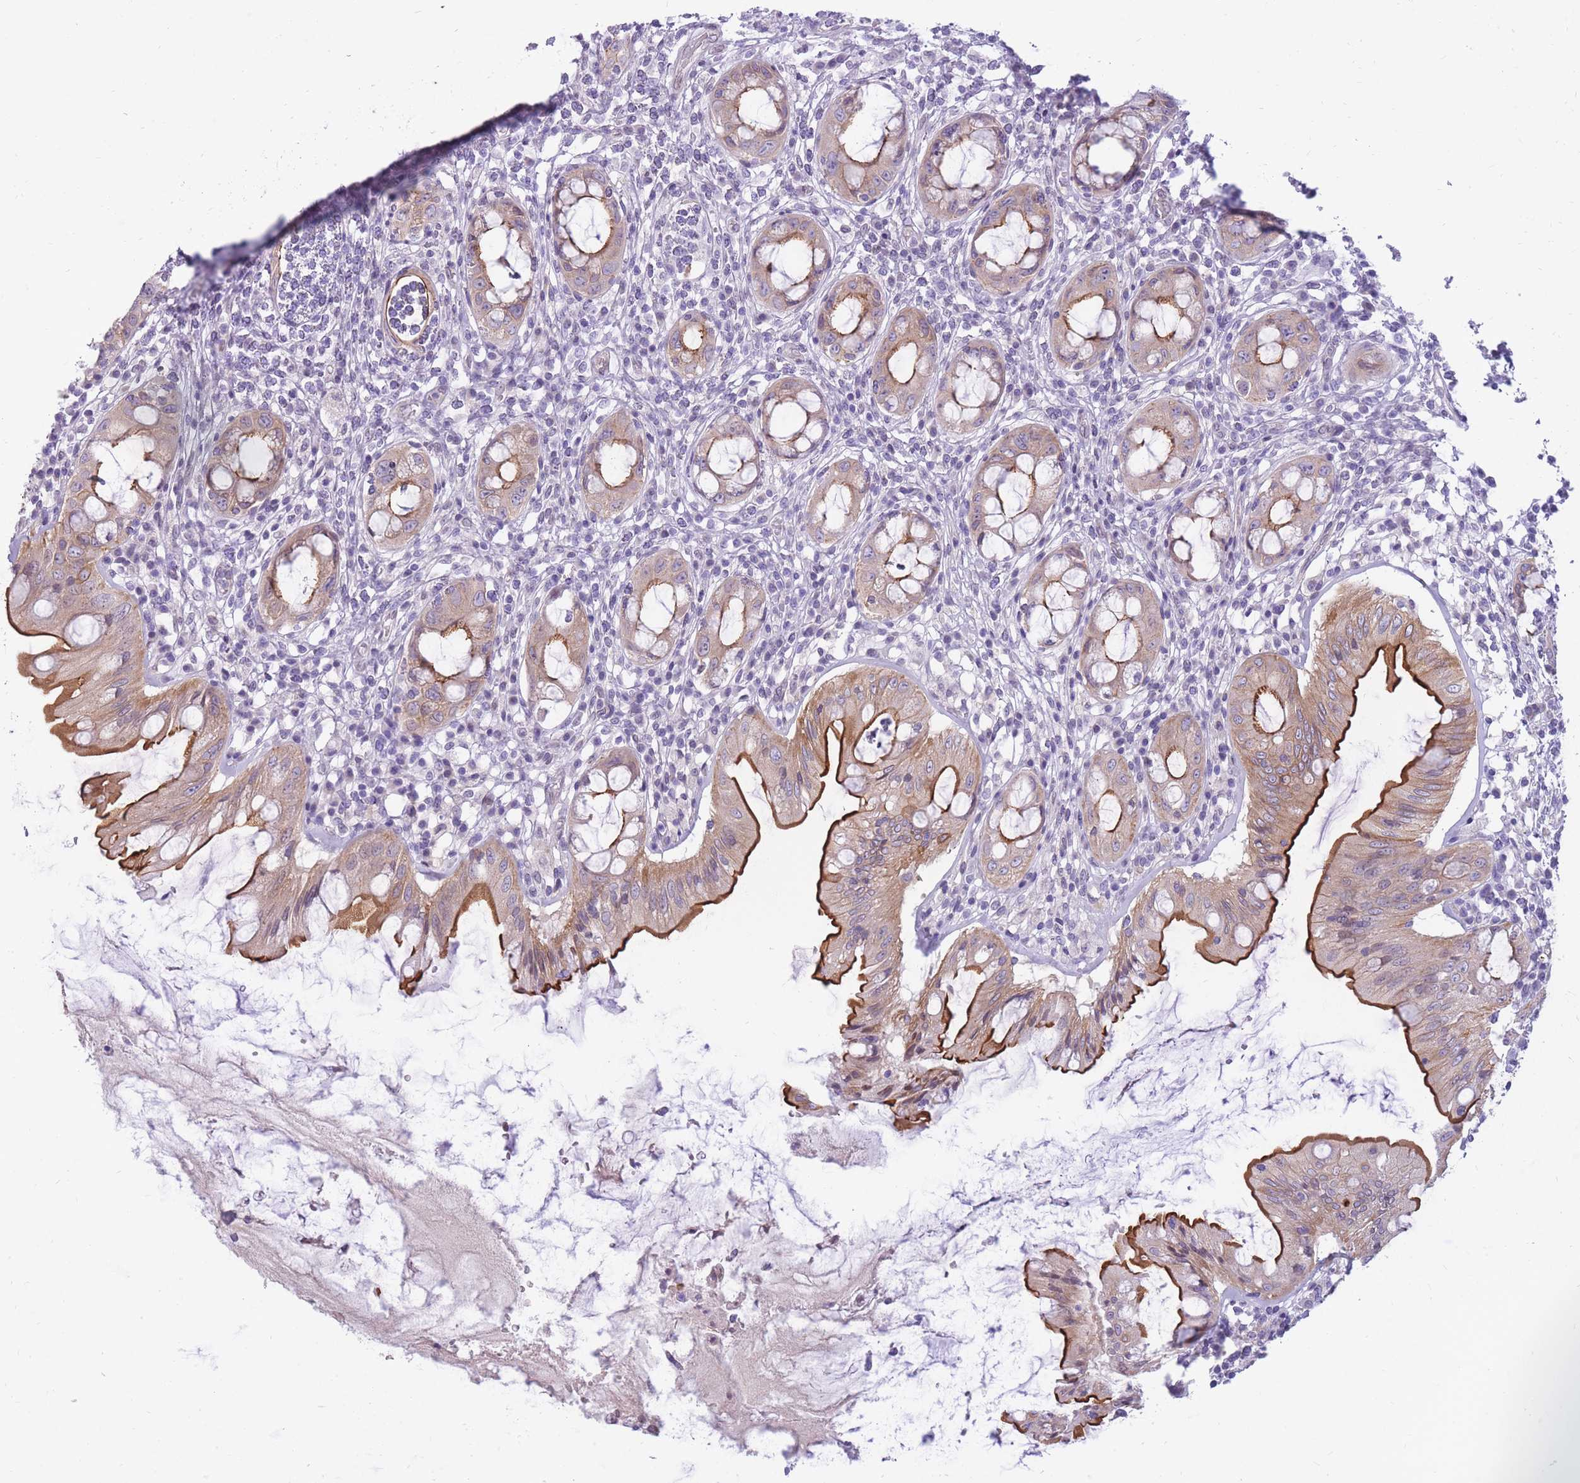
{"staining": {"intensity": "strong", "quantity": "25%-75%", "location": "cytoplasmic/membranous"}, "tissue": "rectum", "cell_type": "Glandular cells", "image_type": "normal", "snomed": [{"axis": "morphology", "description": "Normal tissue, NOS"}, {"axis": "topography", "description": "Rectum"}], "caption": "Protein expression analysis of normal rectum demonstrates strong cytoplasmic/membranous staining in about 25%-75% of glandular cells. The staining was performed using DAB to visualize the protein expression in brown, while the nuclei were stained in blue with hematoxylin (Magnification: 20x).", "gene": "HOOK2", "patient": {"sex": "female", "age": 57}}